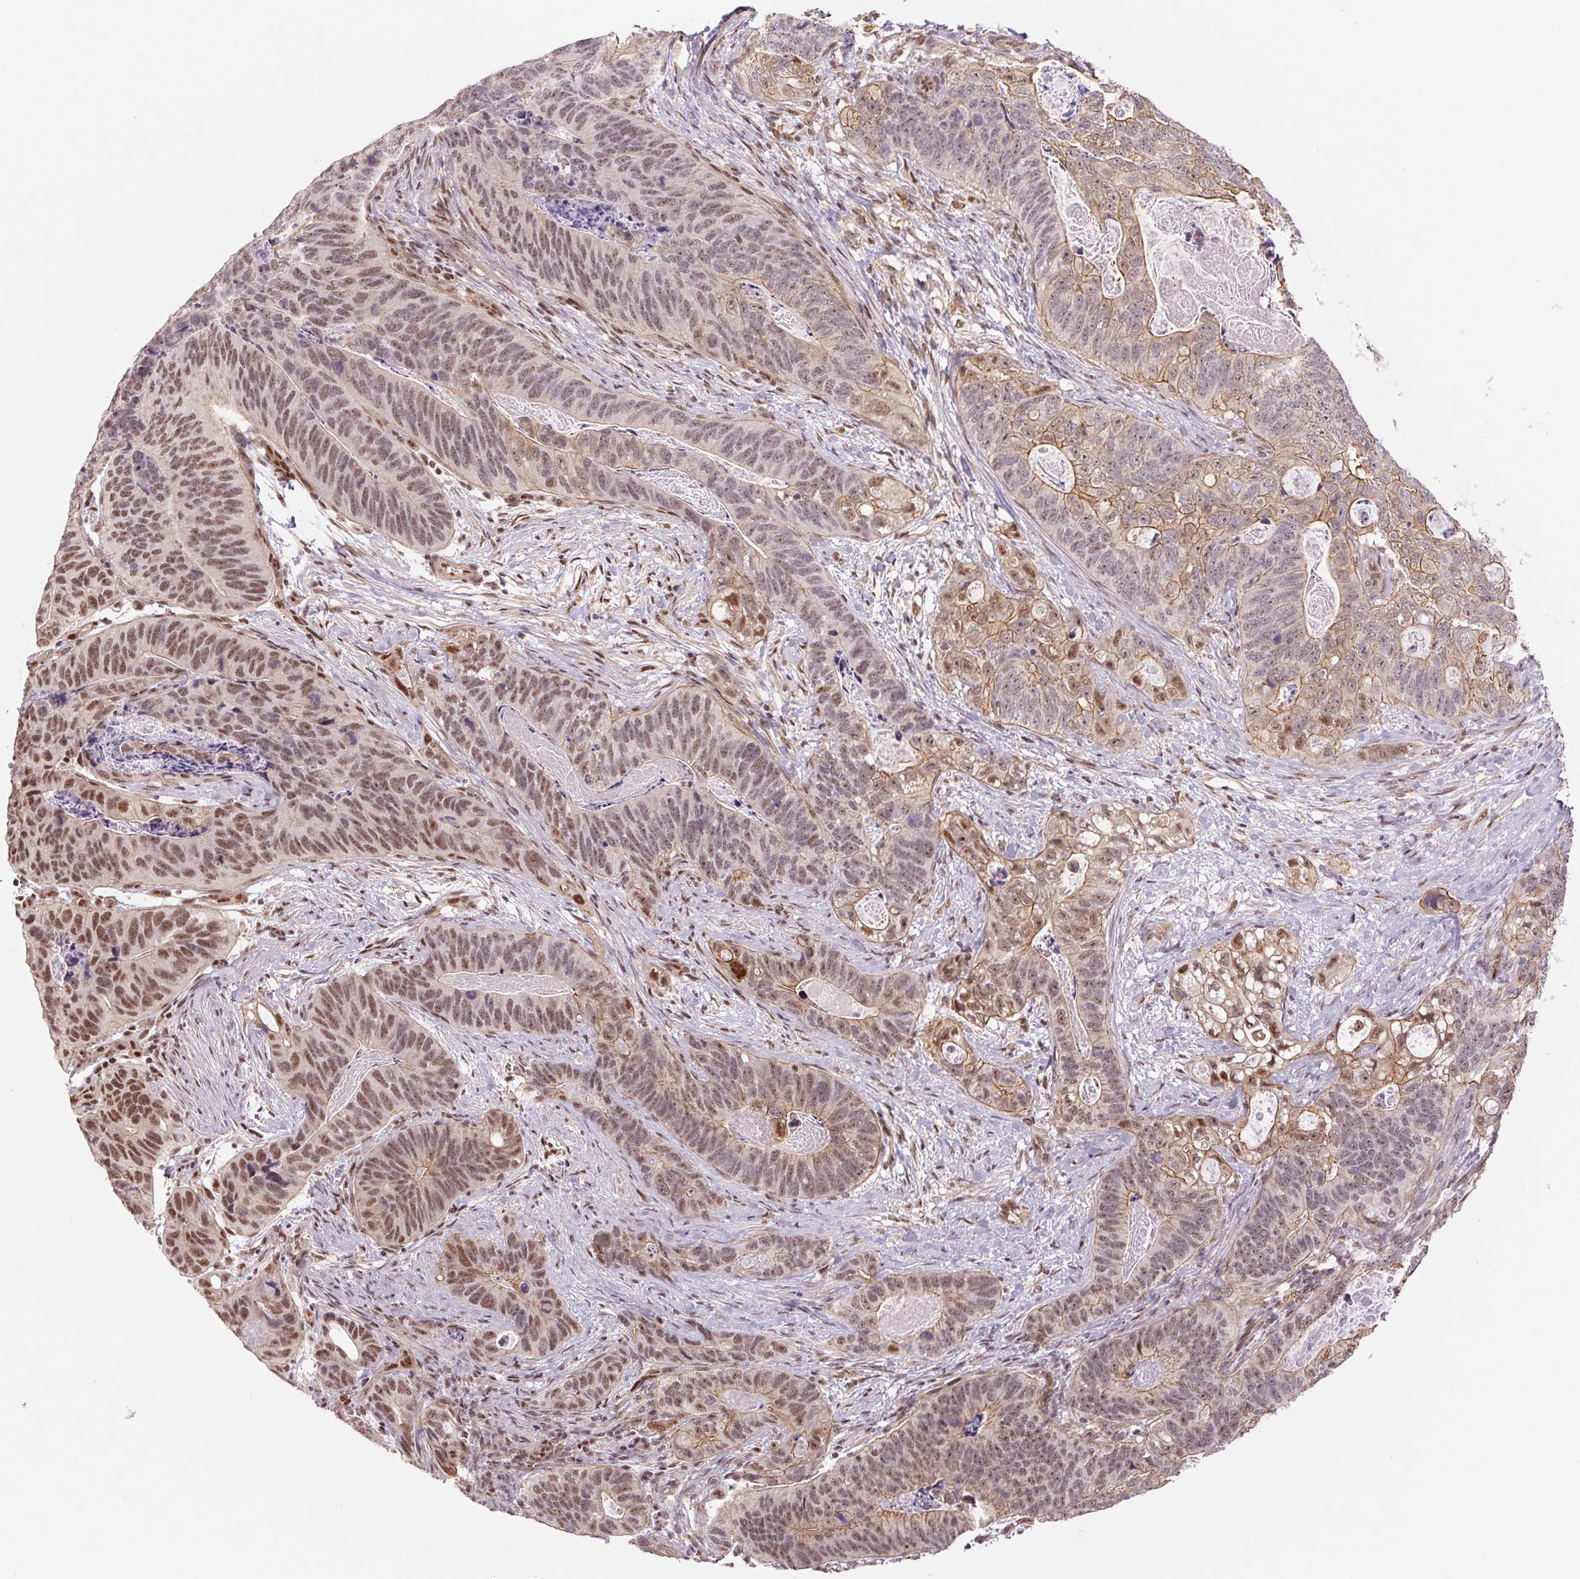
{"staining": {"intensity": "moderate", "quantity": ">75%", "location": "cytoplasmic/membranous,nuclear"}, "tissue": "stomach cancer", "cell_type": "Tumor cells", "image_type": "cancer", "snomed": [{"axis": "morphology", "description": "Normal tissue, NOS"}, {"axis": "morphology", "description": "Adenocarcinoma, NOS"}, {"axis": "topography", "description": "Stomach"}], "caption": "A micrograph of stomach adenocarcinoma stained for a protein reveals moderate cytoplasmic/membranous and nuclear brown staining in tumor cells.", "gene": "CWC25", "patient": {"sex": "female", "age": 89}}